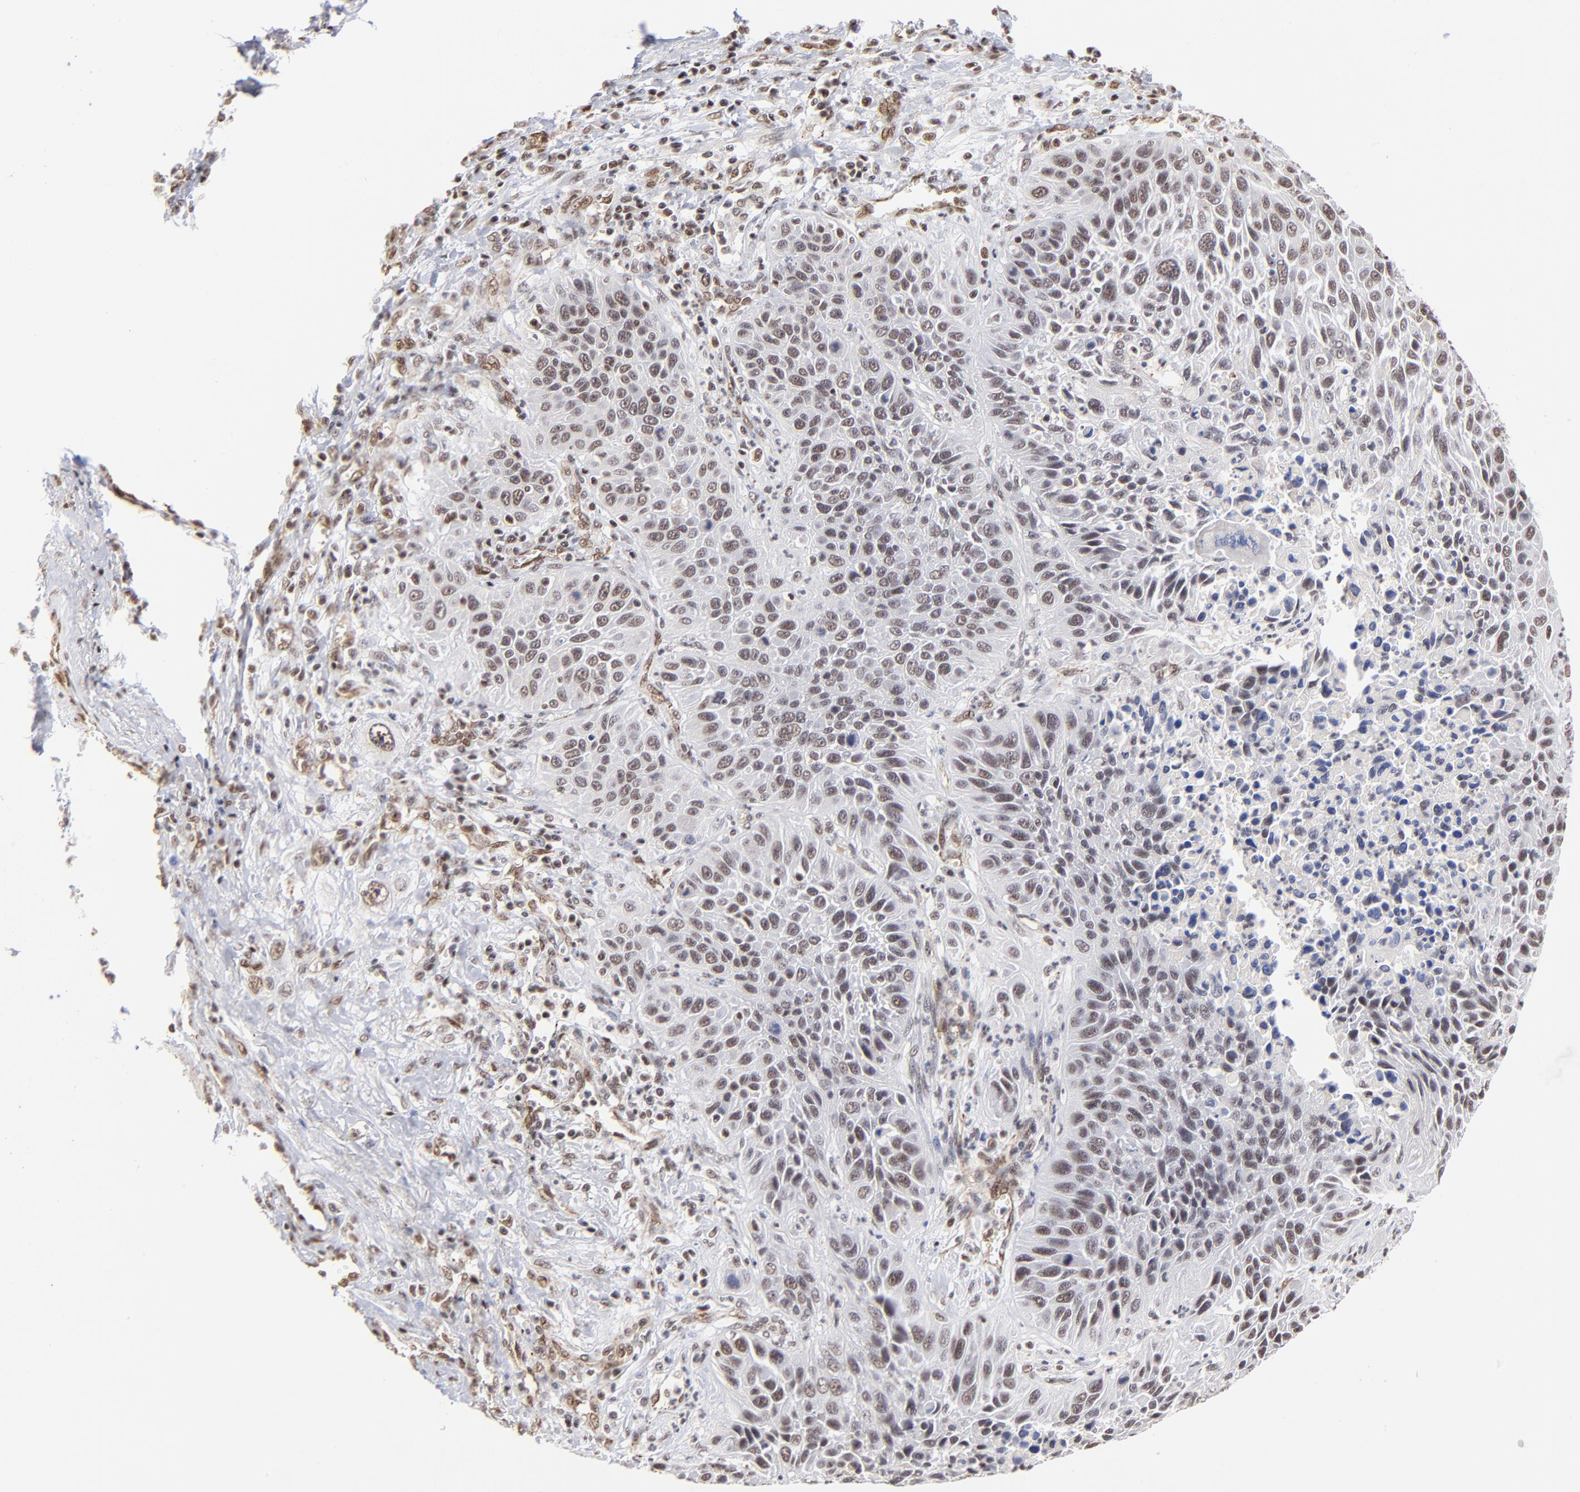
{"staining": {"intensity": "weak", "quantity": "25%-75%", "location": "nuclear"}, "tissue": "lung cancer", "cell_type": "Tumor cells", "image_type": "cancer", "snomed": [{"axis": "morphology", "description": "Squamous cell carcinoma, NOS"}, {"axis": "topography", "description": "Lung"}], "caption": "This photomicrograph exhibits immunohistochemistry staining of human lung cancer, with low weak nuclear staining in about 25%-75% of tumor cells.", "gene": "GABPA", "patient": {"sex": "female", "age": 76}}